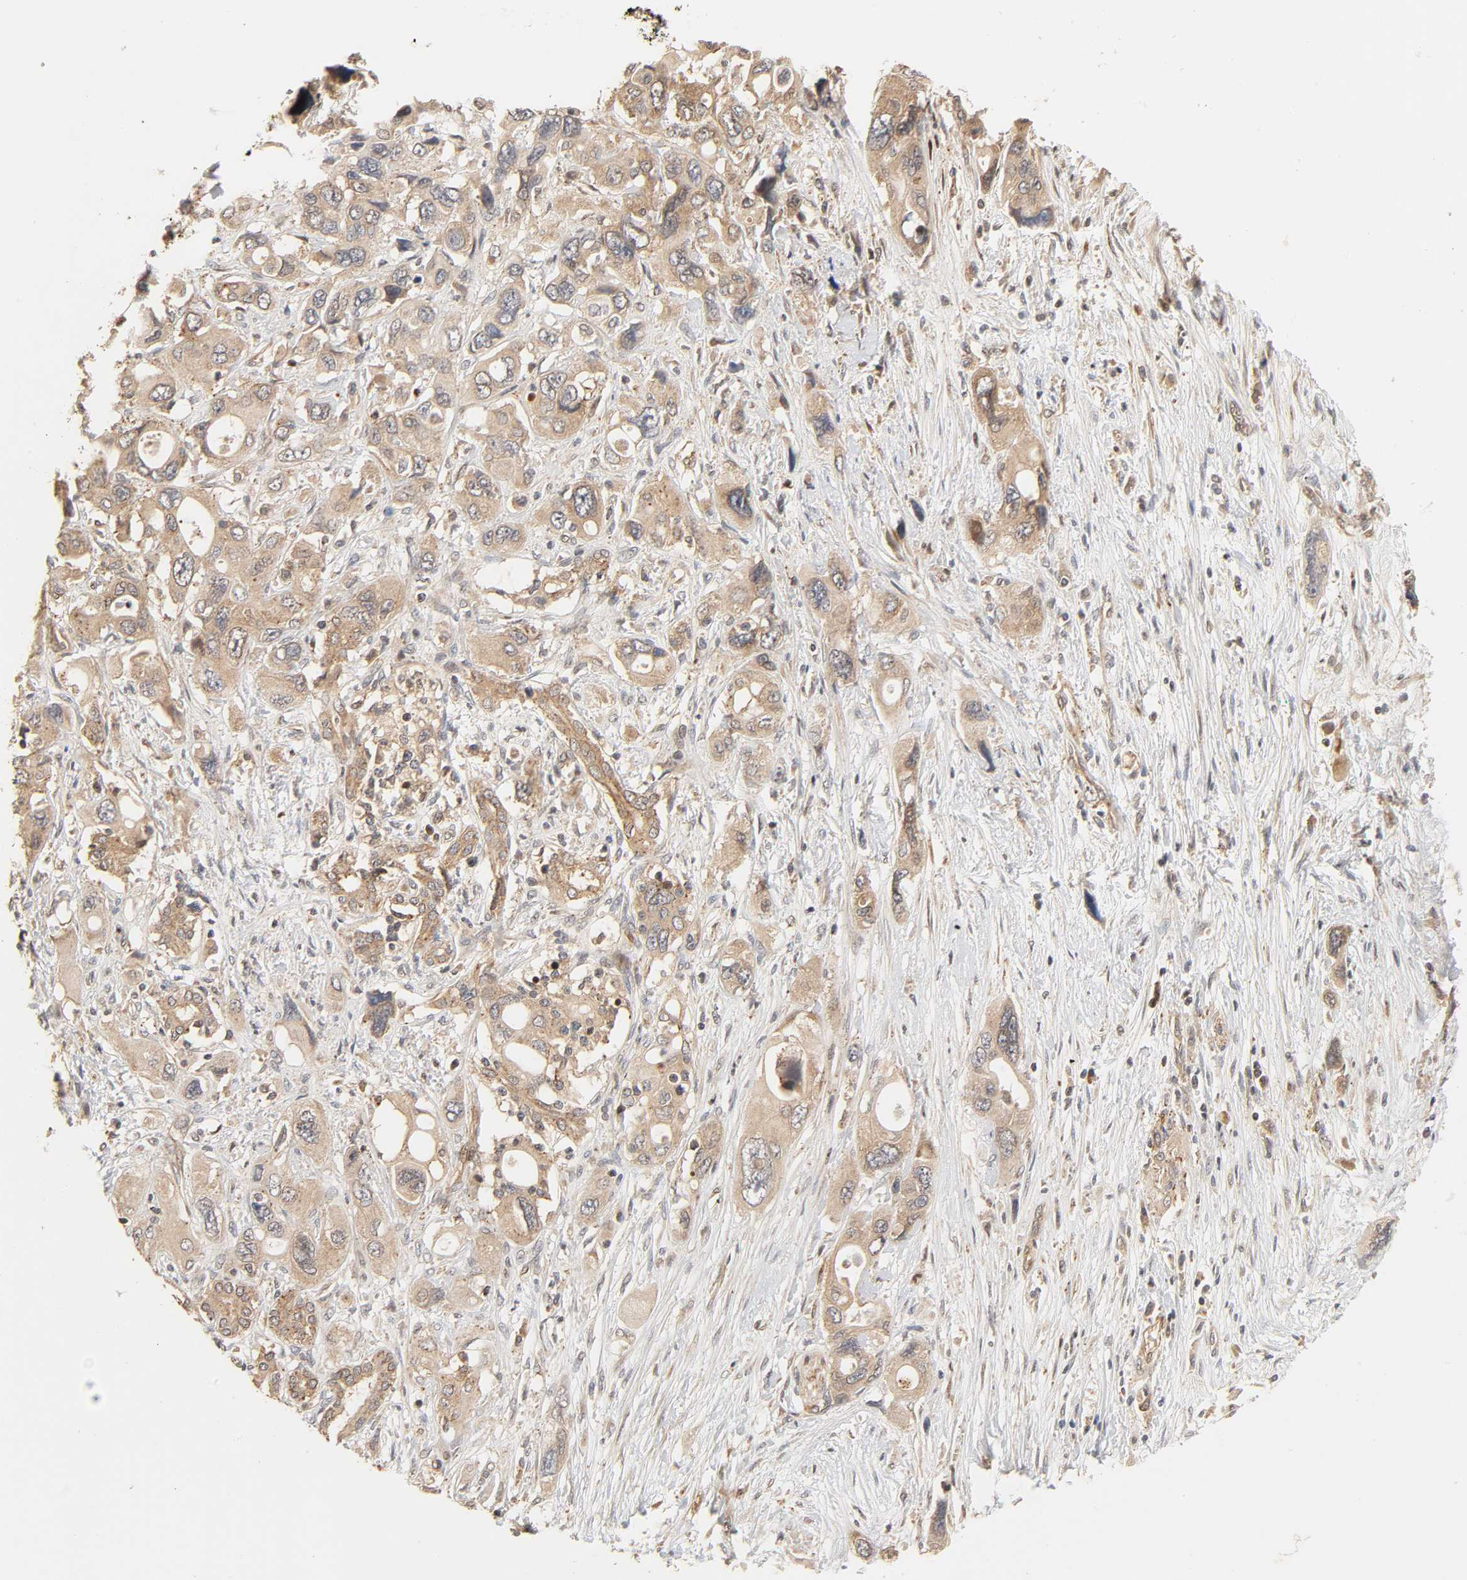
{"staining": {"intensity": "moderate", "quantity": ">75%", "location": "cytoplasmic/membranous"}, "tissue": "pancreatic cancer", "cell_type": "Tumor cells", "image_type": "cancer", "snomed": [{"axis": "morphology", "description": "Adenocarcinoma, NOS"}, {"axis": "topography", "description": "Pancreas"}], "caption": "Brown immunohistochemical staining in pancreatic cancer displays moderate cytoplasmic/membranous positivity in approximately >75% of tumor cells.", "gene": "NEMF", "patient": {"sex": "male", "age": 46}}